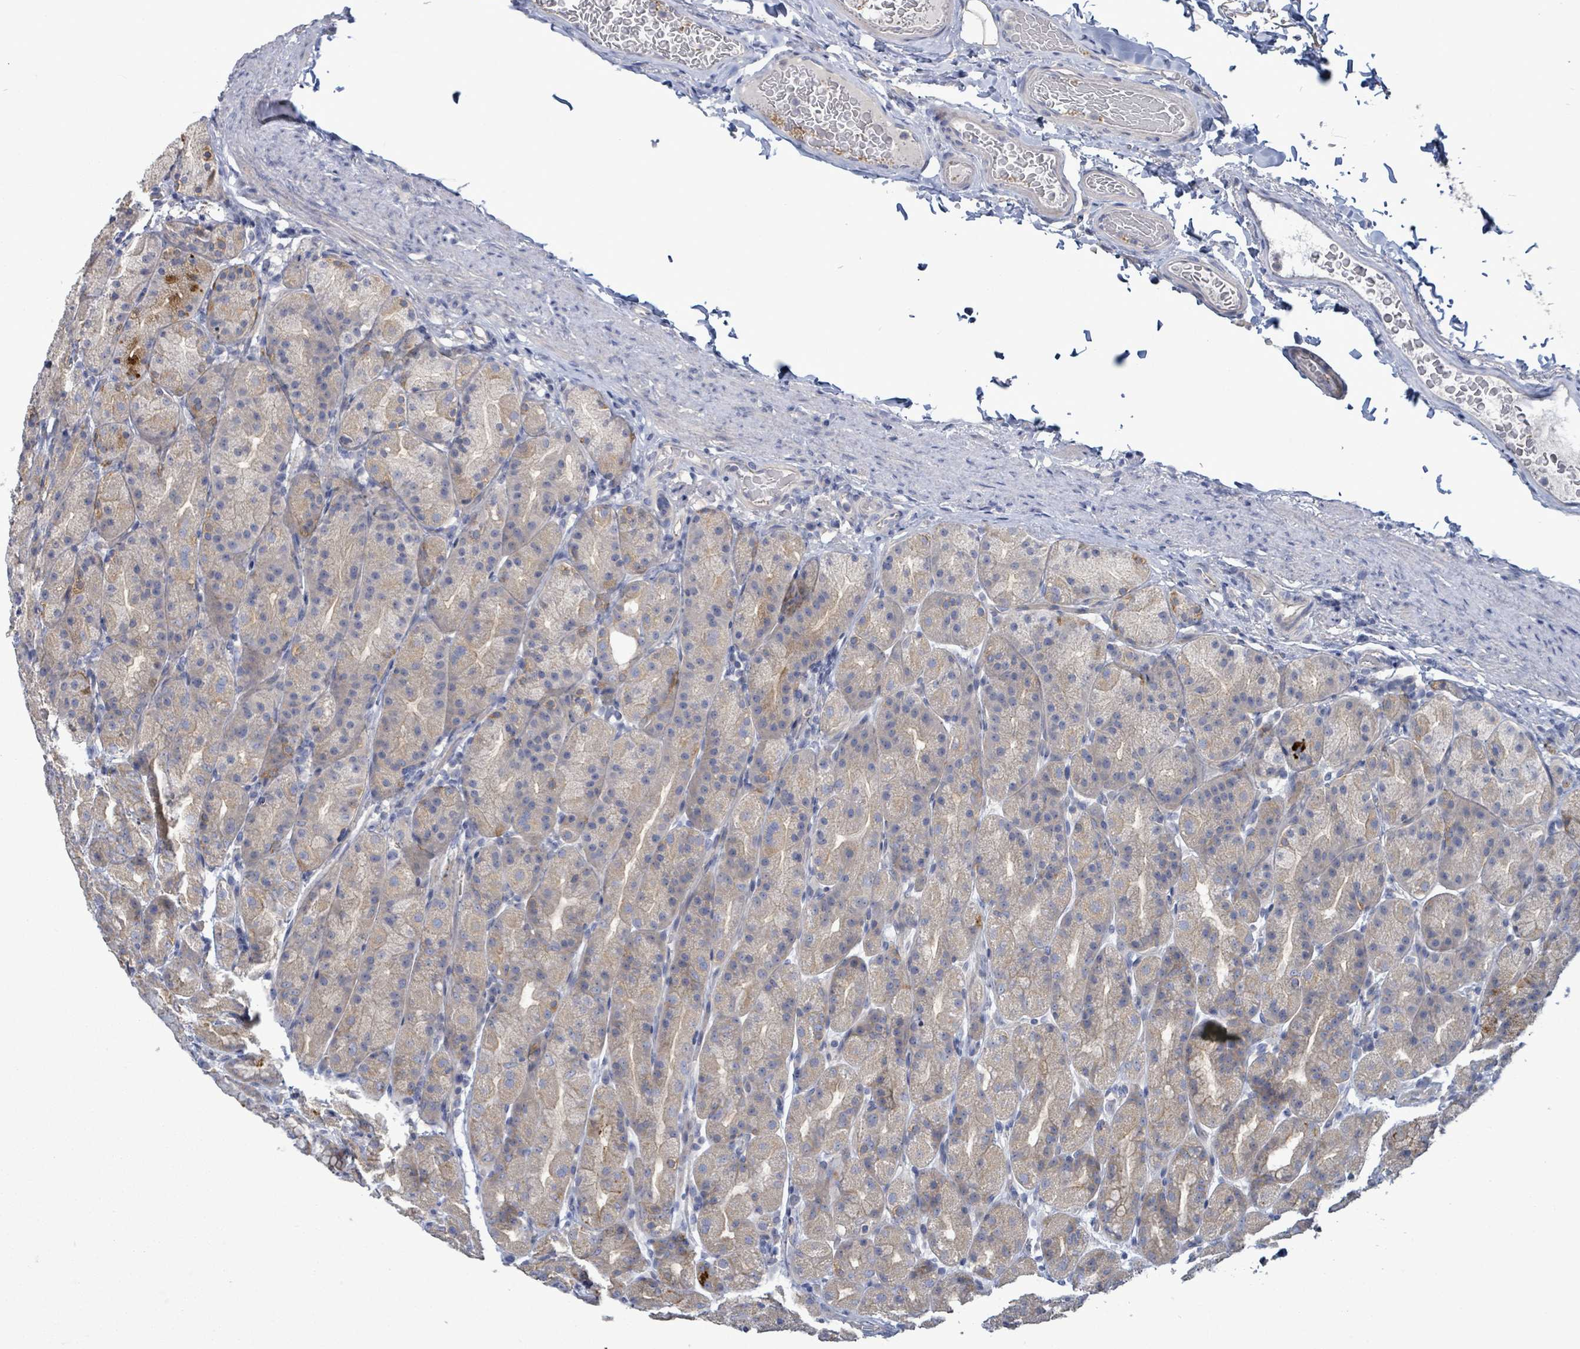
{"staining": {"intensity": "weak", "quantity": "25%-75%", "location": "cytoplasmic/membranous"}, "tissue": "stomach", "cell_type": "Glandular cells", "image_type": "normal", "snomed": [{"axis": "morphology", "description": "Normal tissue, NOS"}, {"axis": "topography", "description": "Stomach, upper"}, {"axis": "topography", "description": "Stomach"}], "caption": "IHC photomicrograph of unremarkable human stomach stained for a protein (brown), which shows low levels of weak cytoplasmic/membranous expression in approximately 25%-75% of glandular cells.", "gene": "HRAS", "patient": {"sex": "male", "age": 68}}